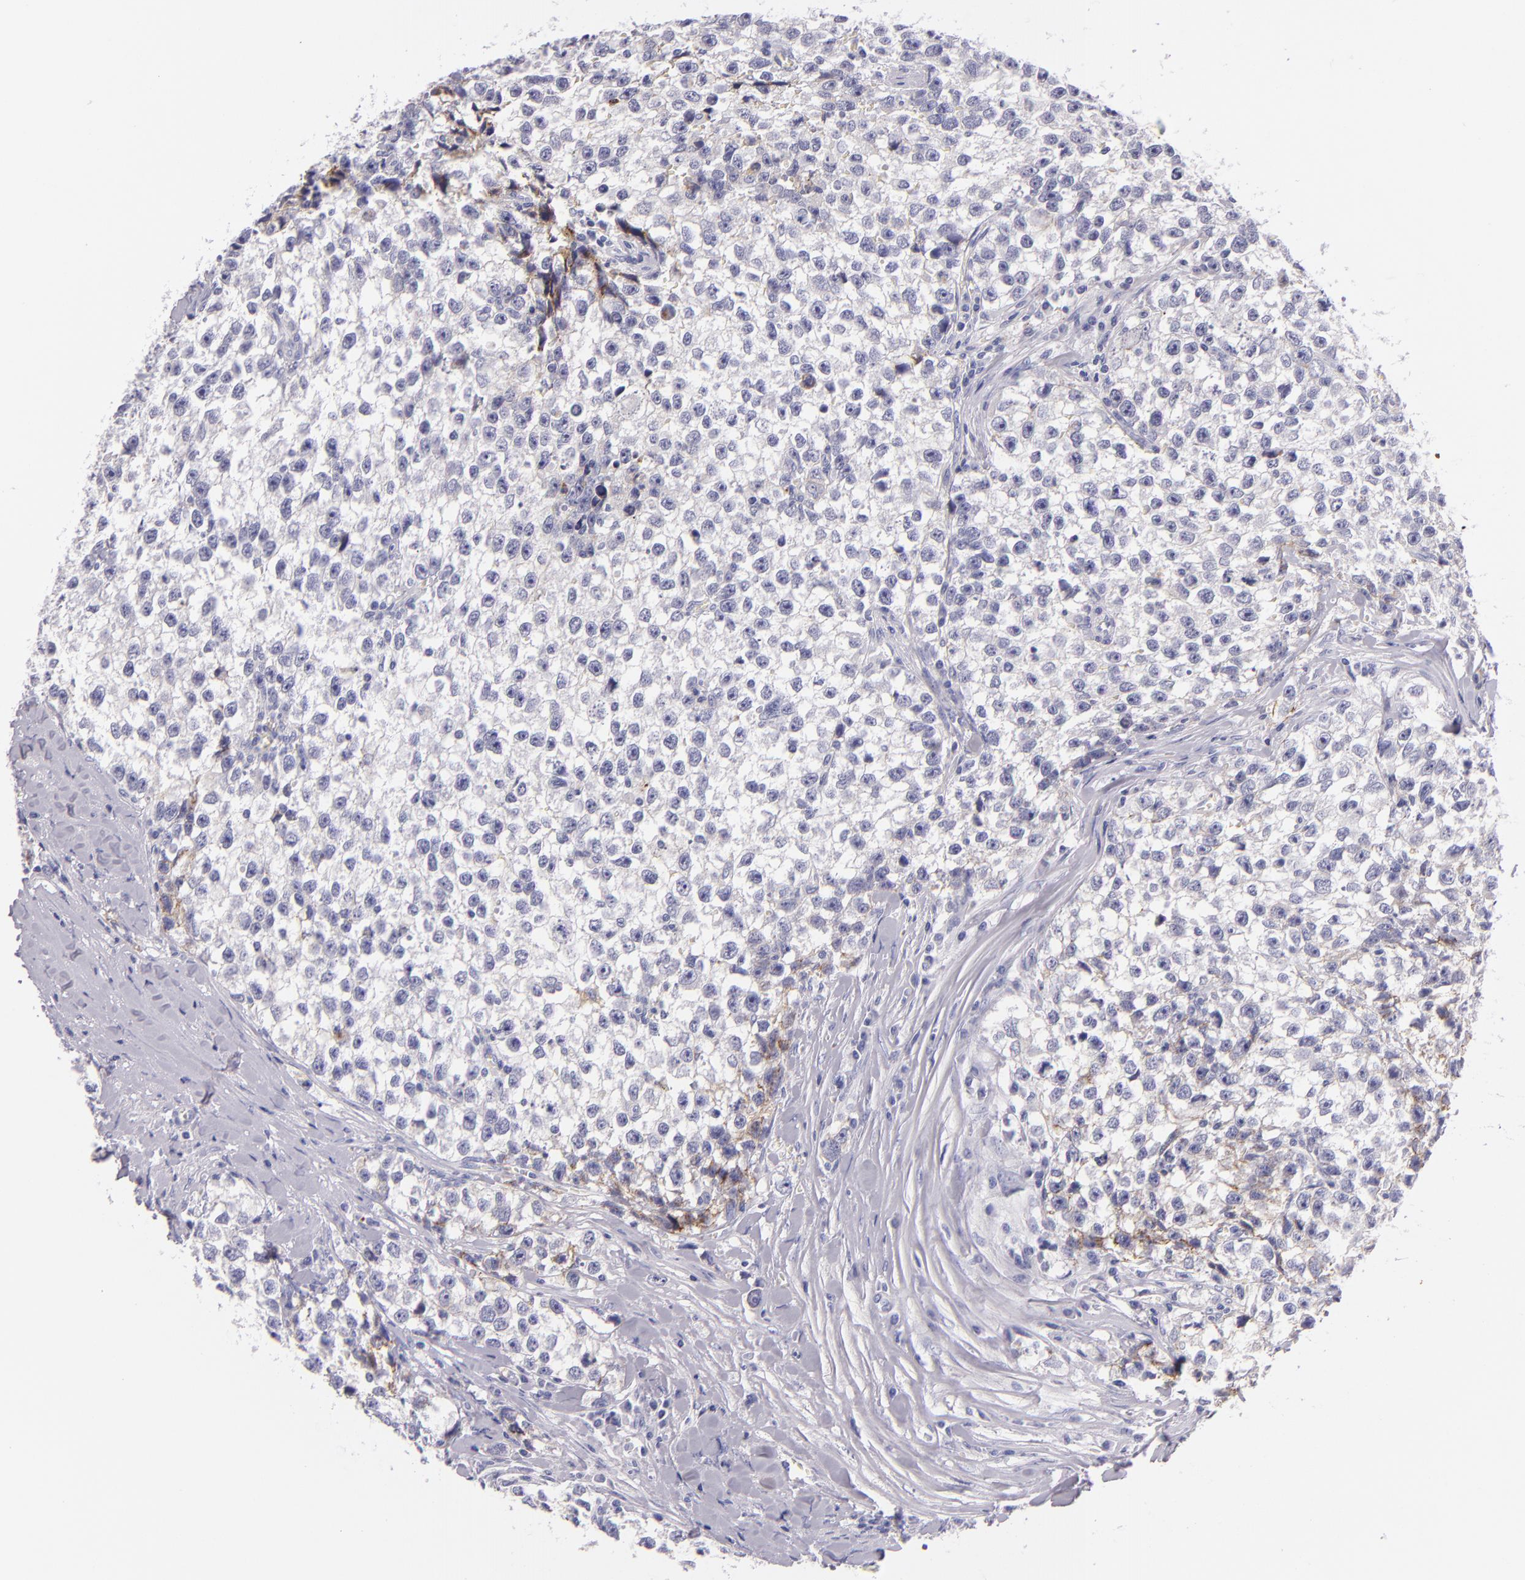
{"staining": {"intensity": "weak", "quantity": "<25%", "location": "cytoplasmic/membranous"}, "tissue": "testis cancer", "cell_type": "Tumor cells", "image_type": "cancer", "snomed": [{"axis": "morphology", "description": "Seminoma, NOS"}, {"axis": "morphology", "description": "Carcinoma, Embryonal, NOS"}, {"axis": "topography", "description": "Testis"}], "caption": "An IHC micrograph of testis cancer is shown. There is no staining in tumor cells of testis cancer.", "gene": "CDH3", "patient": {"sex": "male", "age": 30}}